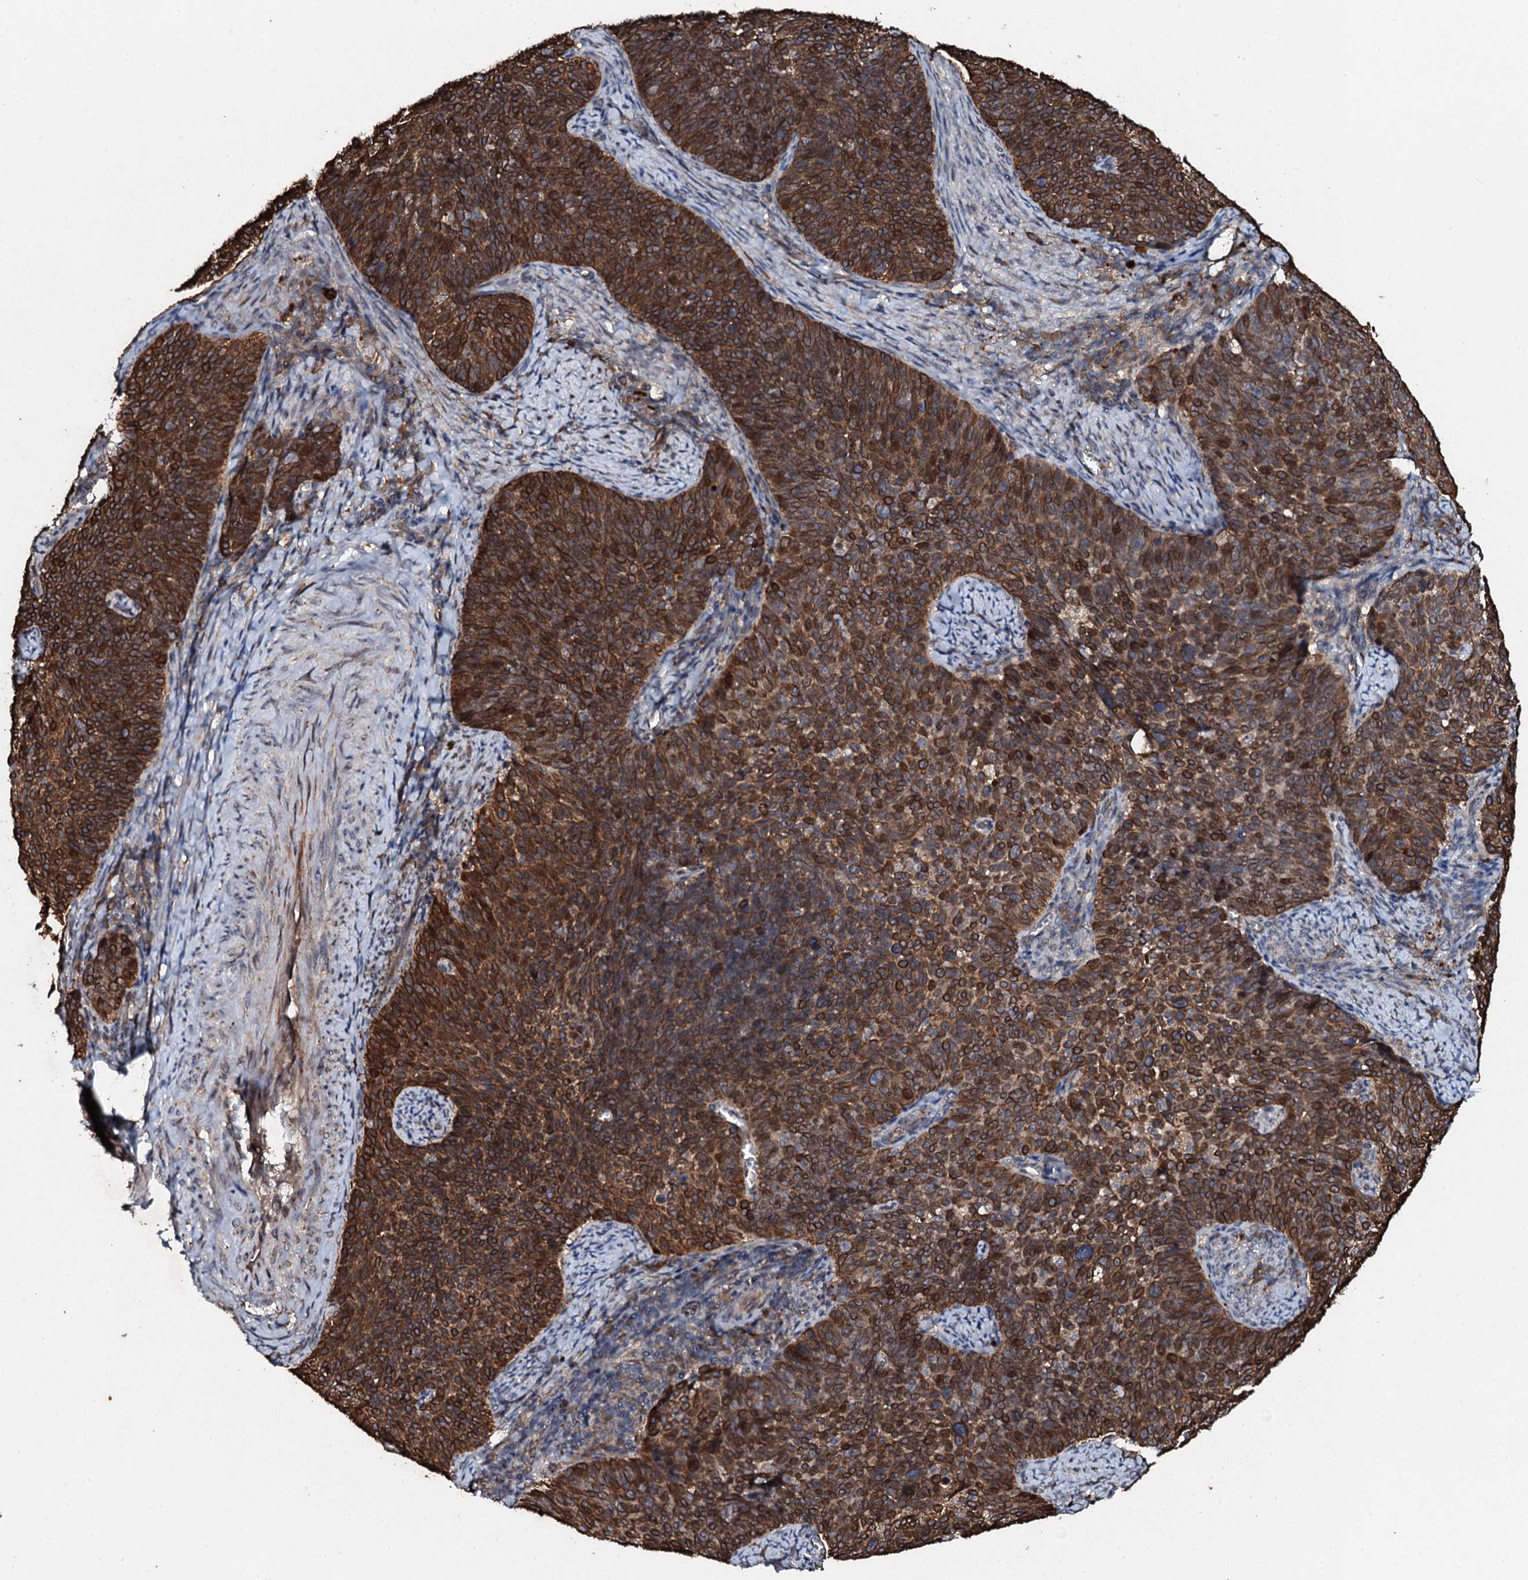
{"staining": {"intensity": "moderate", "quantity": ">75%", "location": "cytoplasmic/membranous,nuclear"}, "tissue": "cervical cancer", "cell_type": "Tumor cells", "image_type": "cancer", "snomed": [{"axis": "morphology", "description": "Normal tissue, NOS"}, {"axis": "morphology", "description": "Squamous cell carcinoma, NOS"}, {"axis": "topography", "description": "Cervix"}], "caption": "Squamous cell carcinoma (cervical) stained for a protein shows moderate cytoplasmic/membranous and nuclear positivity in tumor cells.", "gene": "ADAMTS10", "patient": {"sex": "female", "age": 39}}